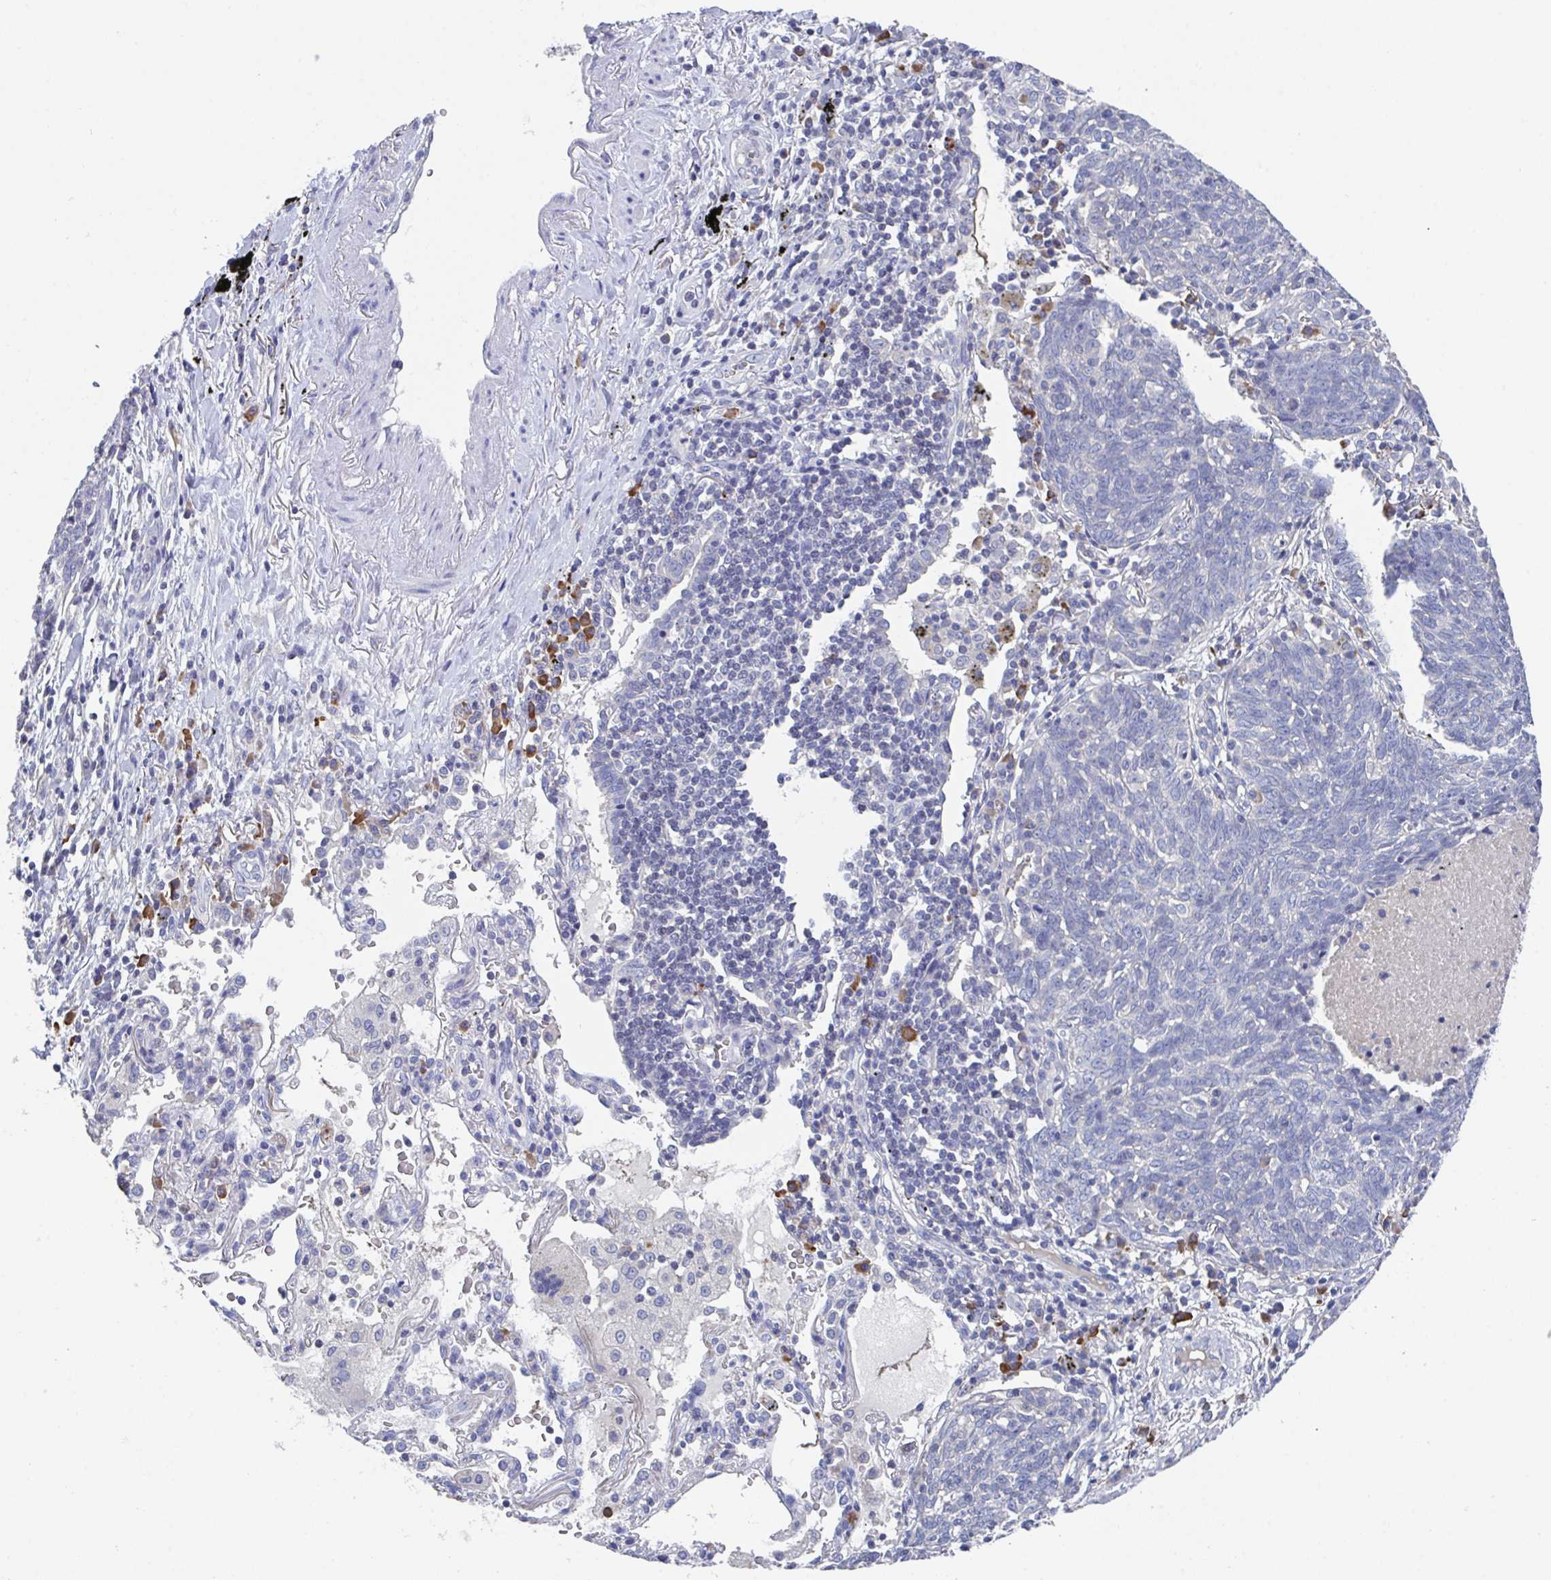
{"staining": {"intensity": "negative", "quantity": "none", "location": "none"}, "tissue": "lung cancer", "cell_type": "Tumor cells", "image_type": "cancer", "snomed": [{"axis": "morphology", "description": "Squamous cell carcinoma, NOS"}, {"axis": "topography", "description": "Lung"}], "caption": "Immunohistochemistry of human lung cancer displays no expression in tumor cells. (DAB immunohistochemistry, high magnification).", "gene": "LRRC58", "patient": {"sex": "female", "age": 72}}